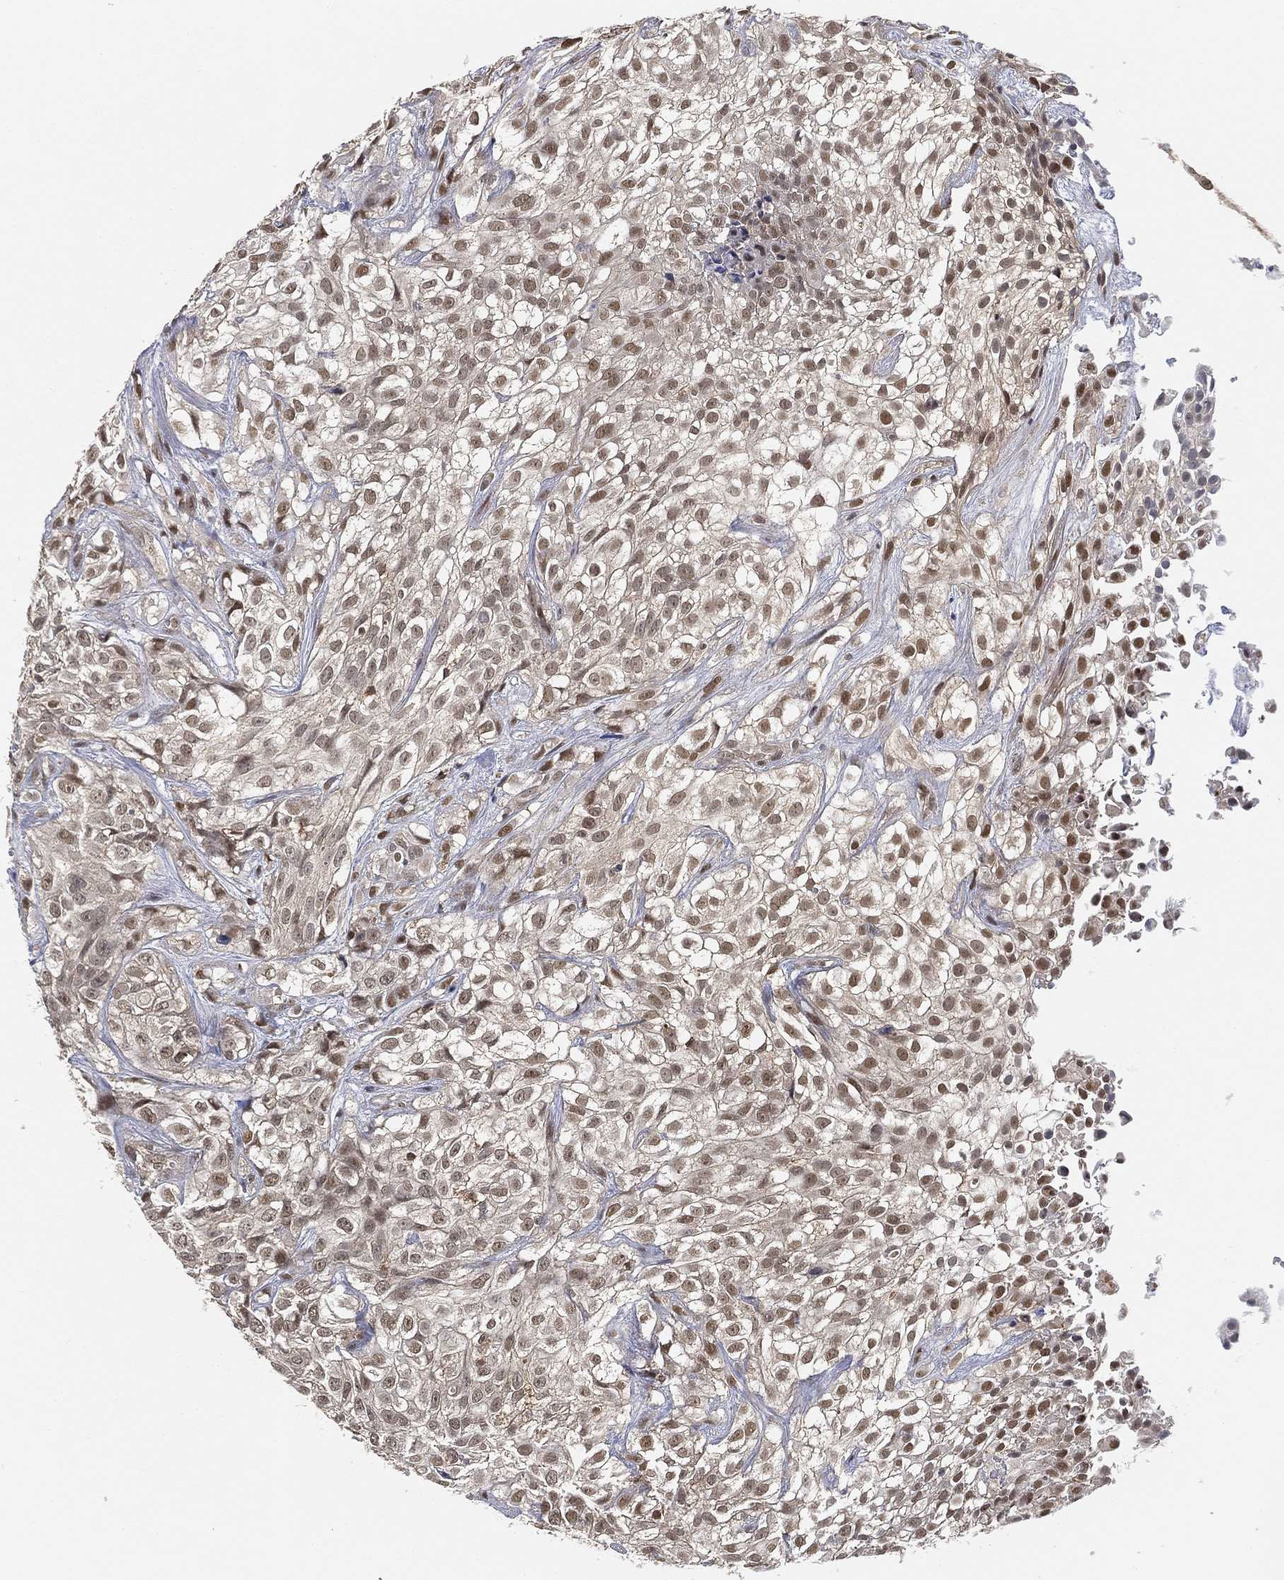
{"staining": {"intensity": "weak", "quantity": "<25%", "location": "nuclear"}, "tissue": "urothelial cancer", "cell_type": "Tumor cells", "image_type": "cancer", "snomed": [{"axis": "morphology", "description": "Urothelial carcinoma, High grade"}, {"axis": "topography", "description": "Urinary bladder"}], "caption": "Immunohistochemical staining of urothelial cancer displays no significant staining in tumor cells.", "gene": "WDR26", "patient": {"sex": "male", "age": 56}}